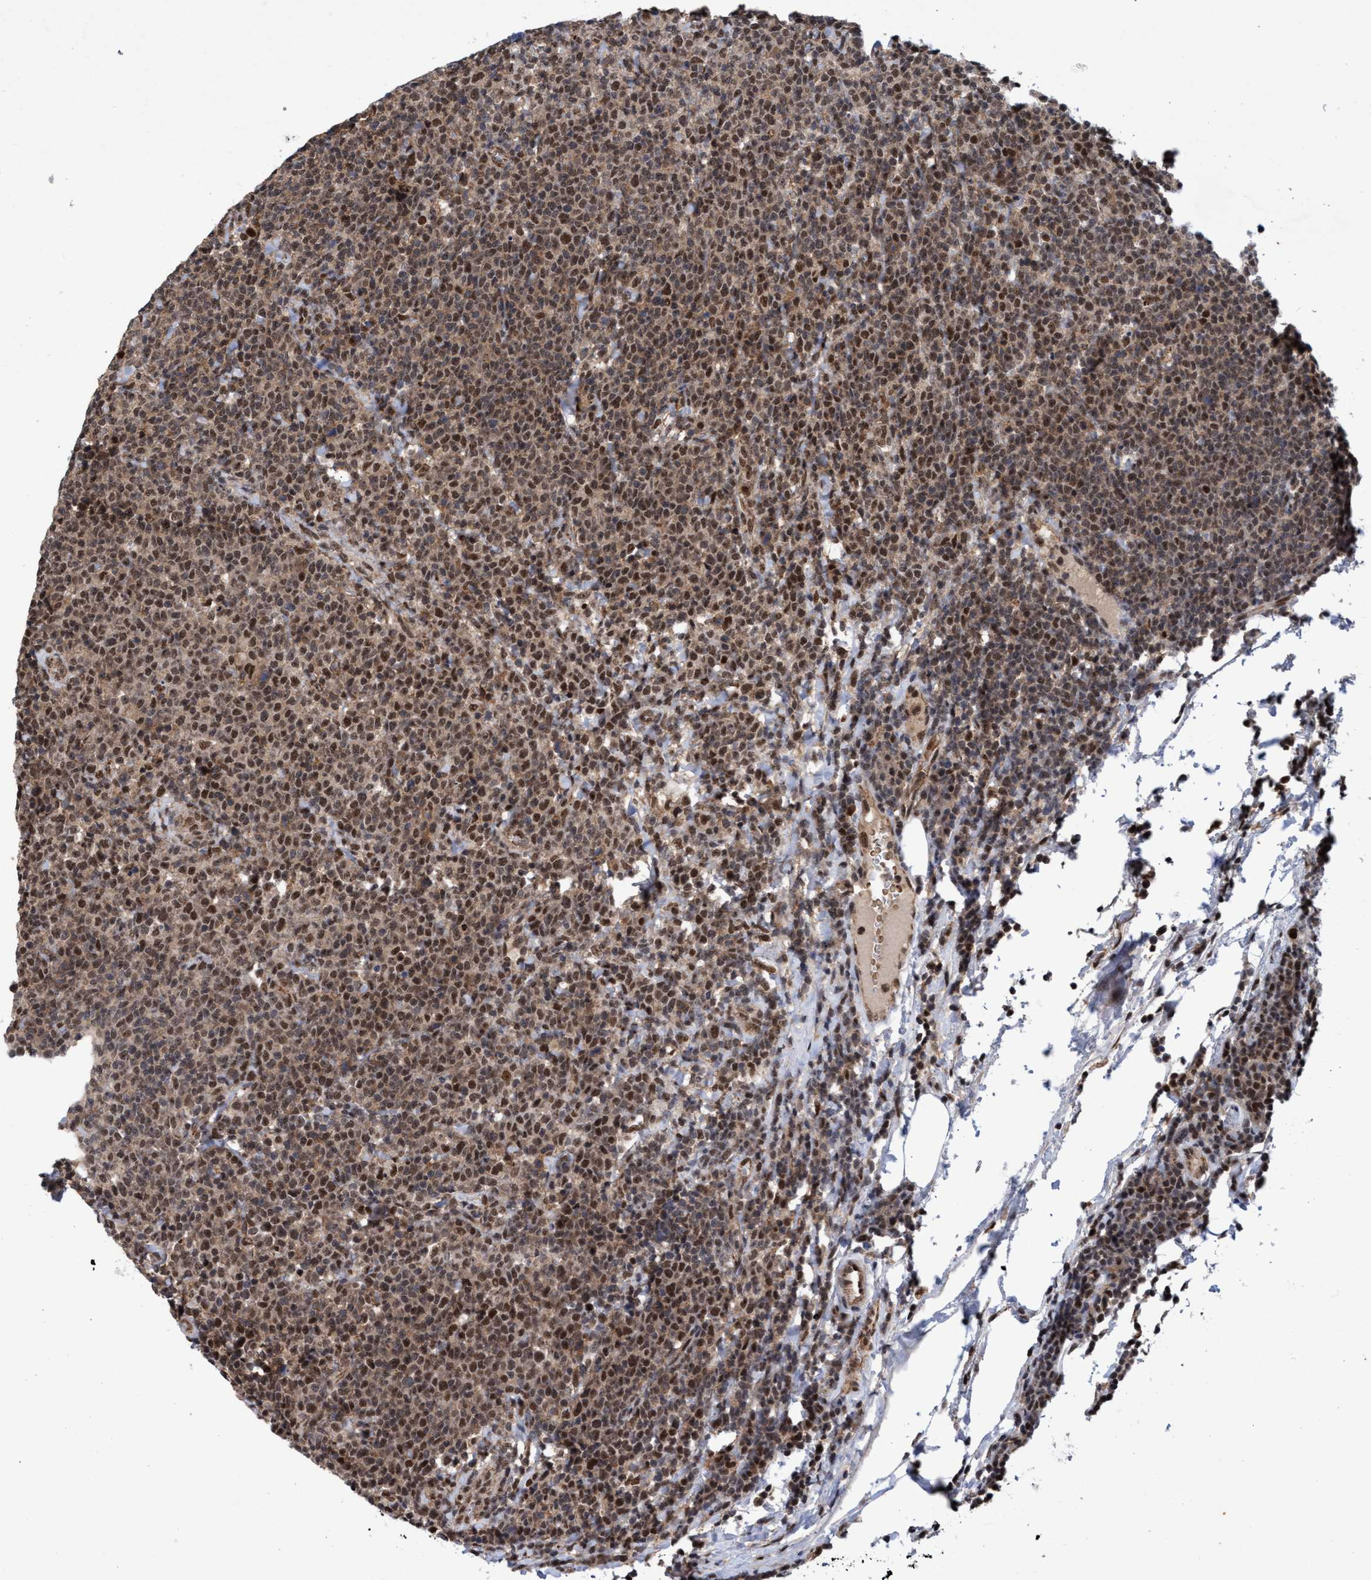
{"staining": {"intensity": "moderate", "quantity": ">75%", "location": "nuclear"}, "tissue": "lymphoma", "cell_type": "Tumor cells", "image_type": "cancer", "snomed": [{"axis": "morphology", "description": "Malignant lymphoma, non-Hodgkin's type, High grade"}, {"axis": "topography", "description": "Lymph node"}], "caption": "IHC of lymphoma reveals medium levels of moderate nuclear expression in approximately >75% of tumor cells.", "gene": "GTF2F1", "patient": {"sex": "male", "age": 61}}